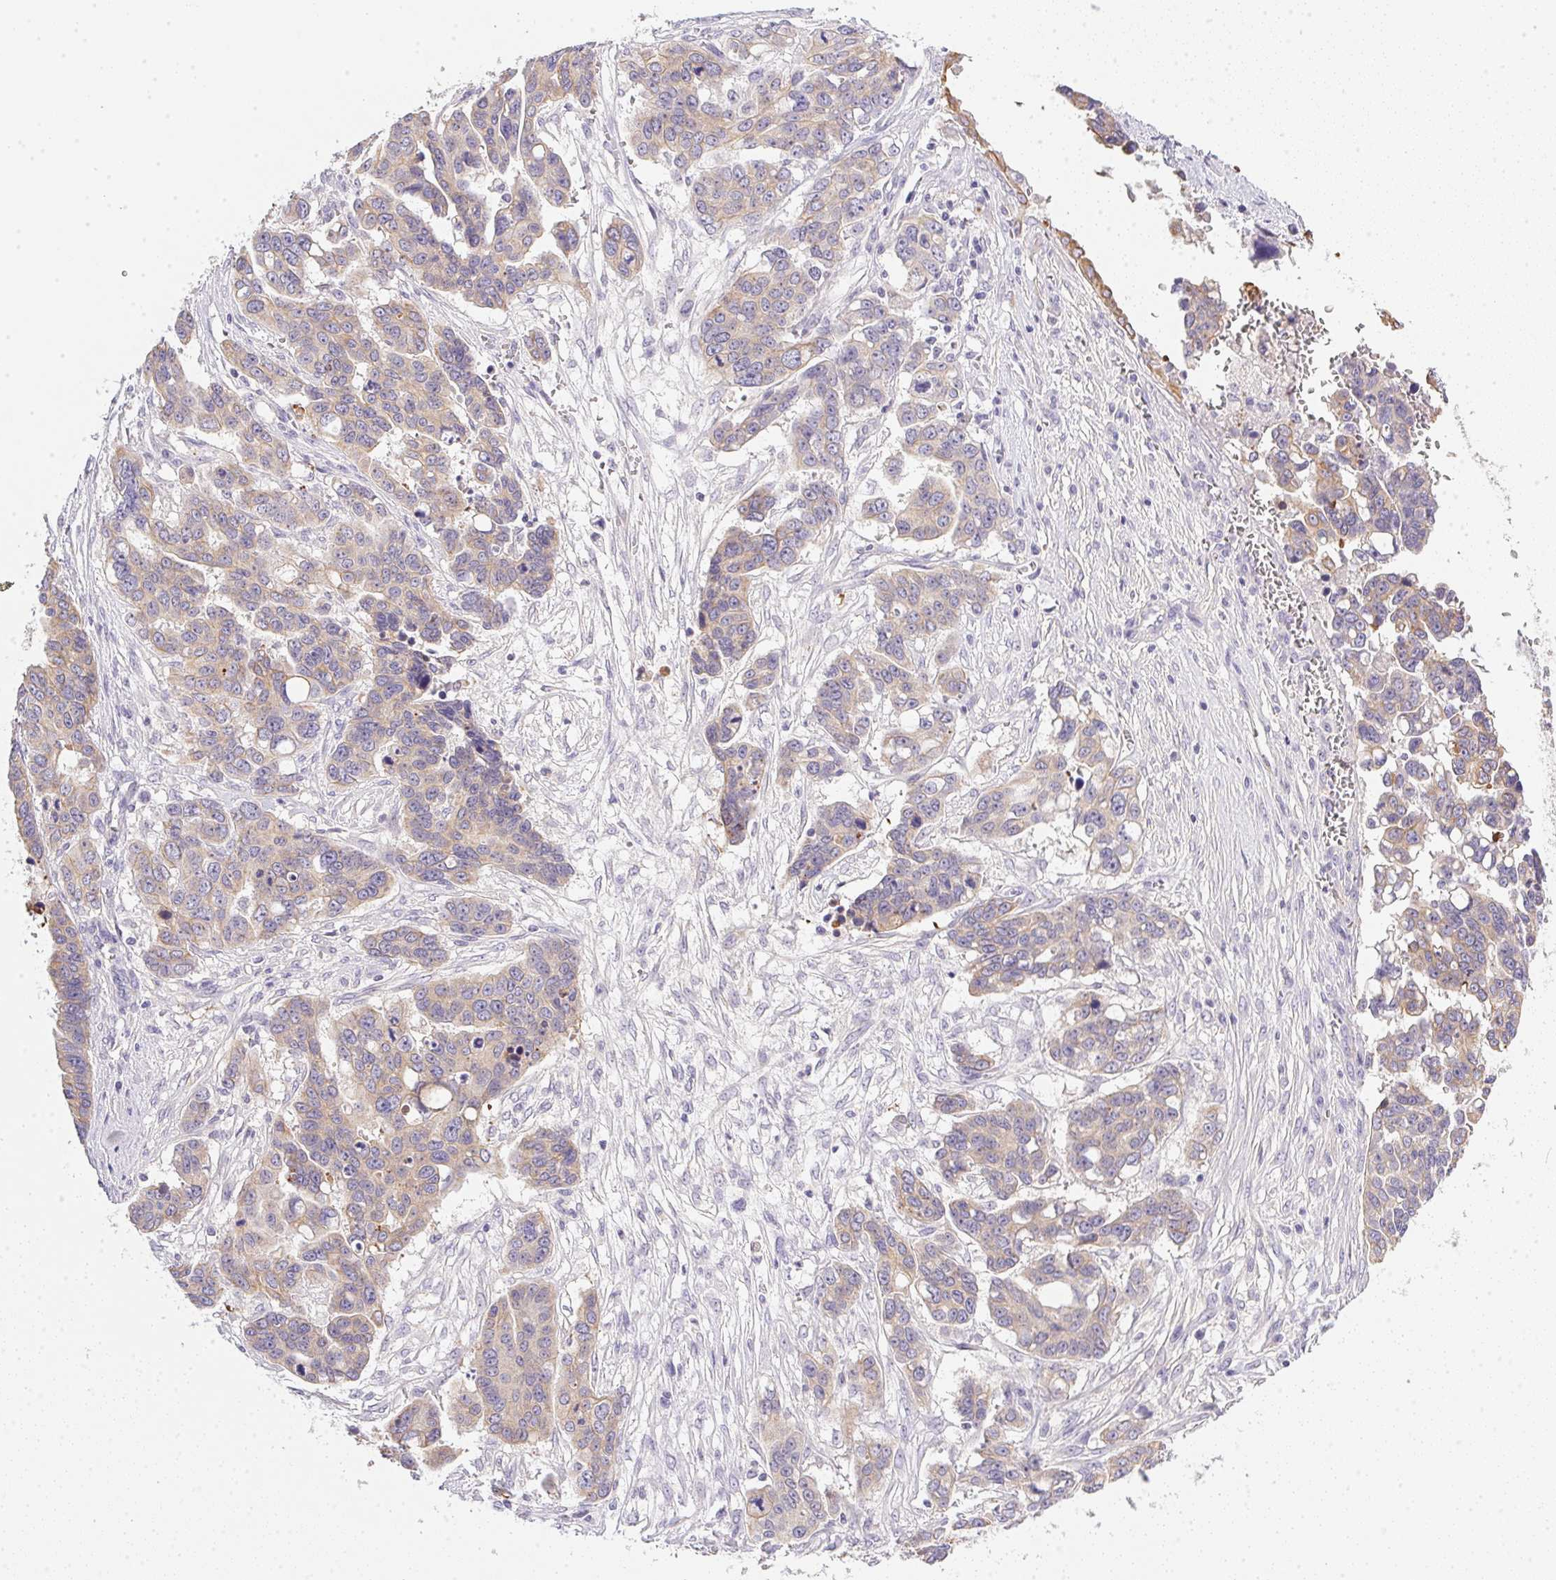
{"staining": {"intensity": "weak", "quantity": "25%-75%", "location": "cytoplasmic/membranous"}, "tissue": "ovarian cancer", "cell_type": "Tumor cells", "image_type": "cancer", "snomed": [{"axis": "morphology", "description": "Carcinoma, endometroid"}, {"axis": "topography", "description": "Ovary"}], "caption": "A histopathology image of ovarian cancer stained for a protein displays weak cytoplasmic/membranous brown staining in tumor cells.", "gene": "SLC17A7", "patient": {"sex": "female", "age": 78}}